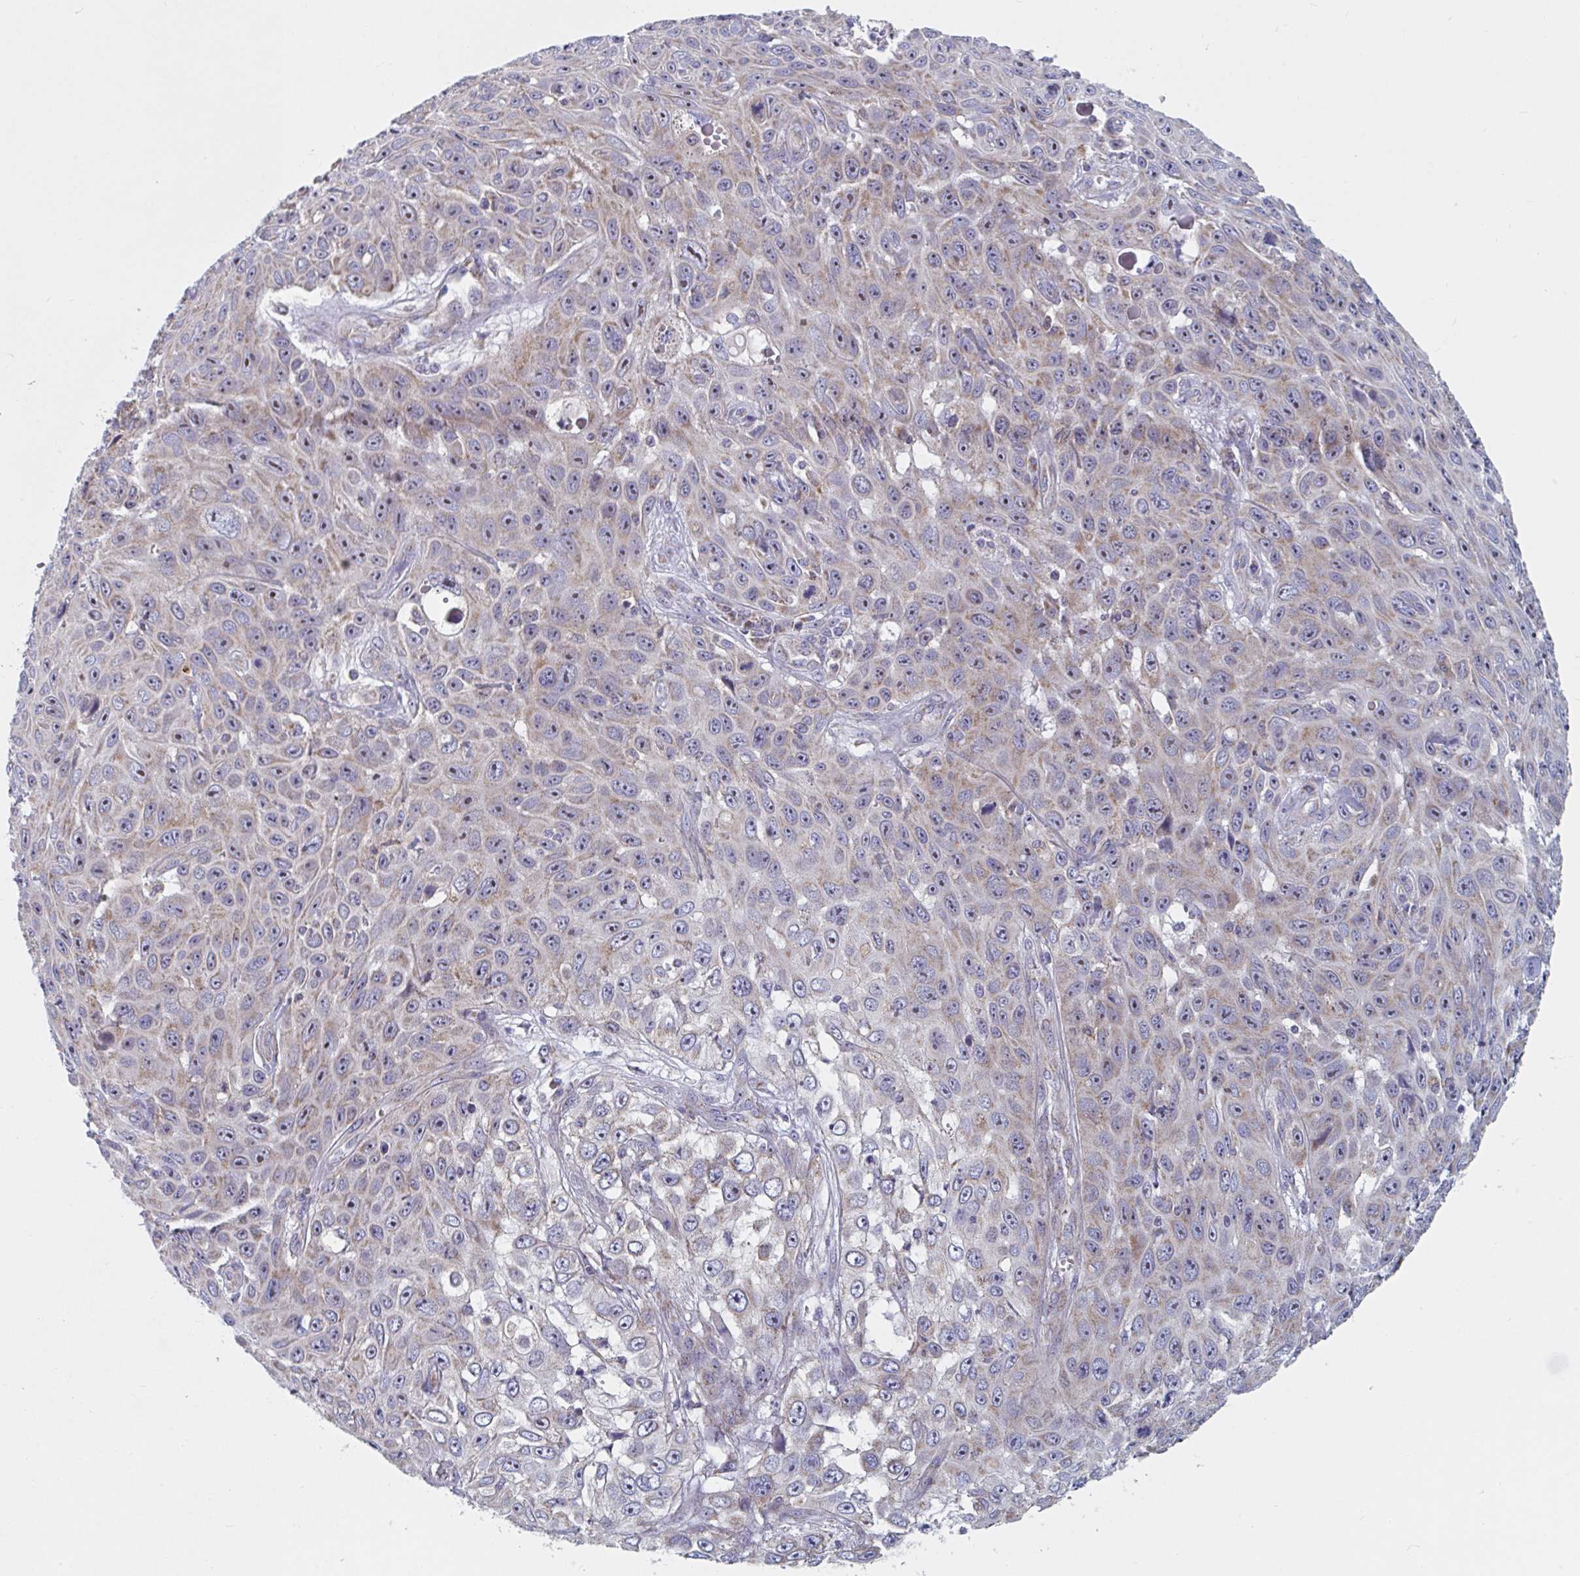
{"staining": {"intensity": "weak", "quantity": "25%-75%", "location": "cytoplasmic/membranous,nuclear"}, "tissue": "skin cancer", "cell_type": "Tumor cells", "image_type": "cancer", "snomed": [{"axis": "morphology", "description": "Squamous cell carcinoma, NOS"}, {"axis": "topography", "description": "Skin"}], "caption": "Human squamous cell carcinoma (skin) stained for a protein (brown) displays weak cytoplasmic/membranous and nuclear positive expression in about 25%-75% of tumor cells.", "gene": "MRPL53", "patient": {"sex": "male", "age": 82}}